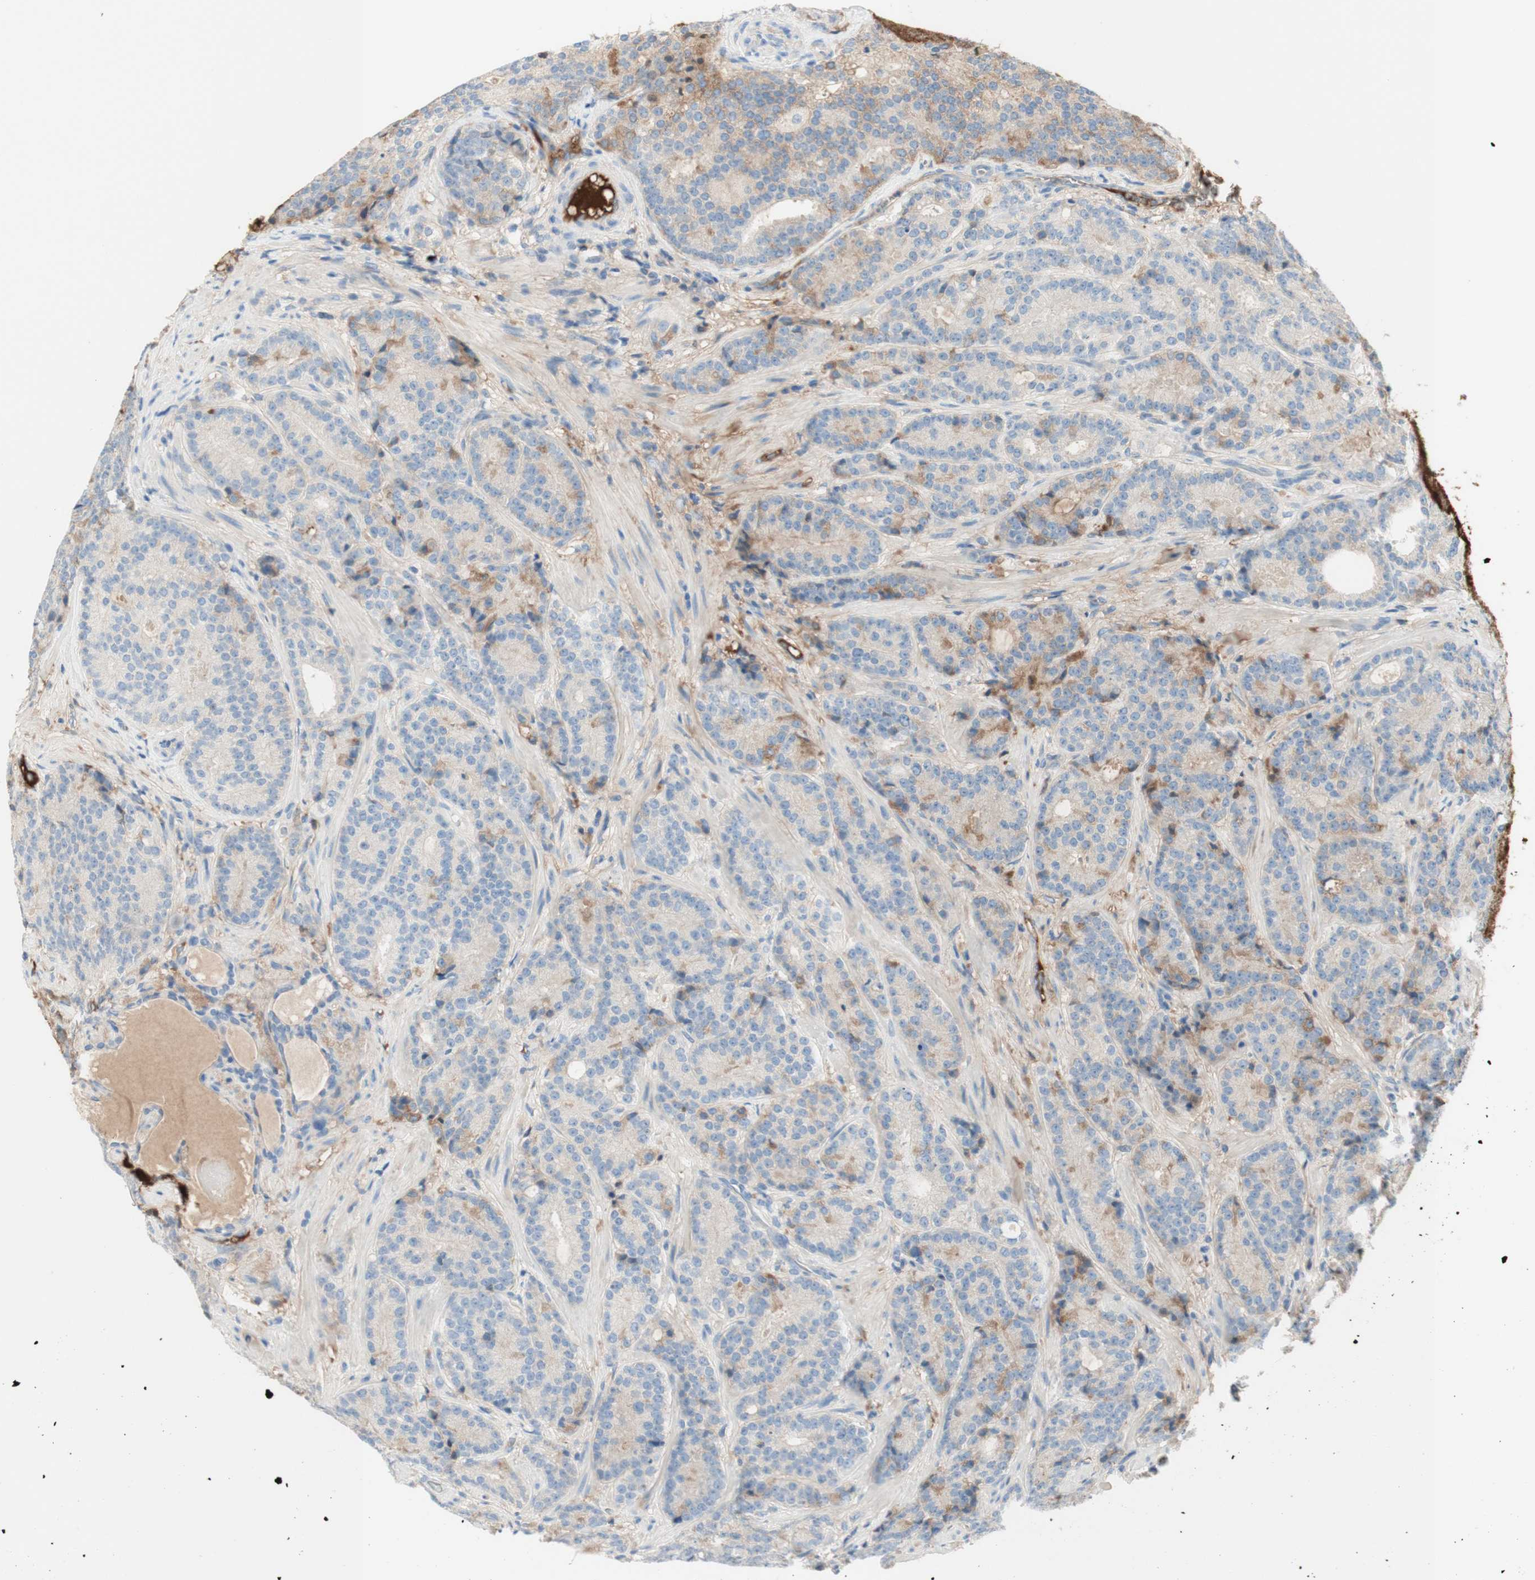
{"staining": {"intensity": "weak", "quantity": "<25%", "location": "cytoplasmic/membranous"}, "tissue": "prostate cancer", "cell_type": "Tumor cells", "image_type": "cancer", "snomed": [{"axis": "morphology", "description": "Adenocarcinoma, High grade"}, {"axis": "topography", "description": "Prostate"}], "caption": "Tumor cells show no significant protein expression in prostate cancer (high-grade adenocarcinoma). (DAB (3,3'-diaminobenzidine) immunohistochemistry (IHC), high magnification).", "gene": "KNG1", "patient": {"sex": "male", "age": 61}}